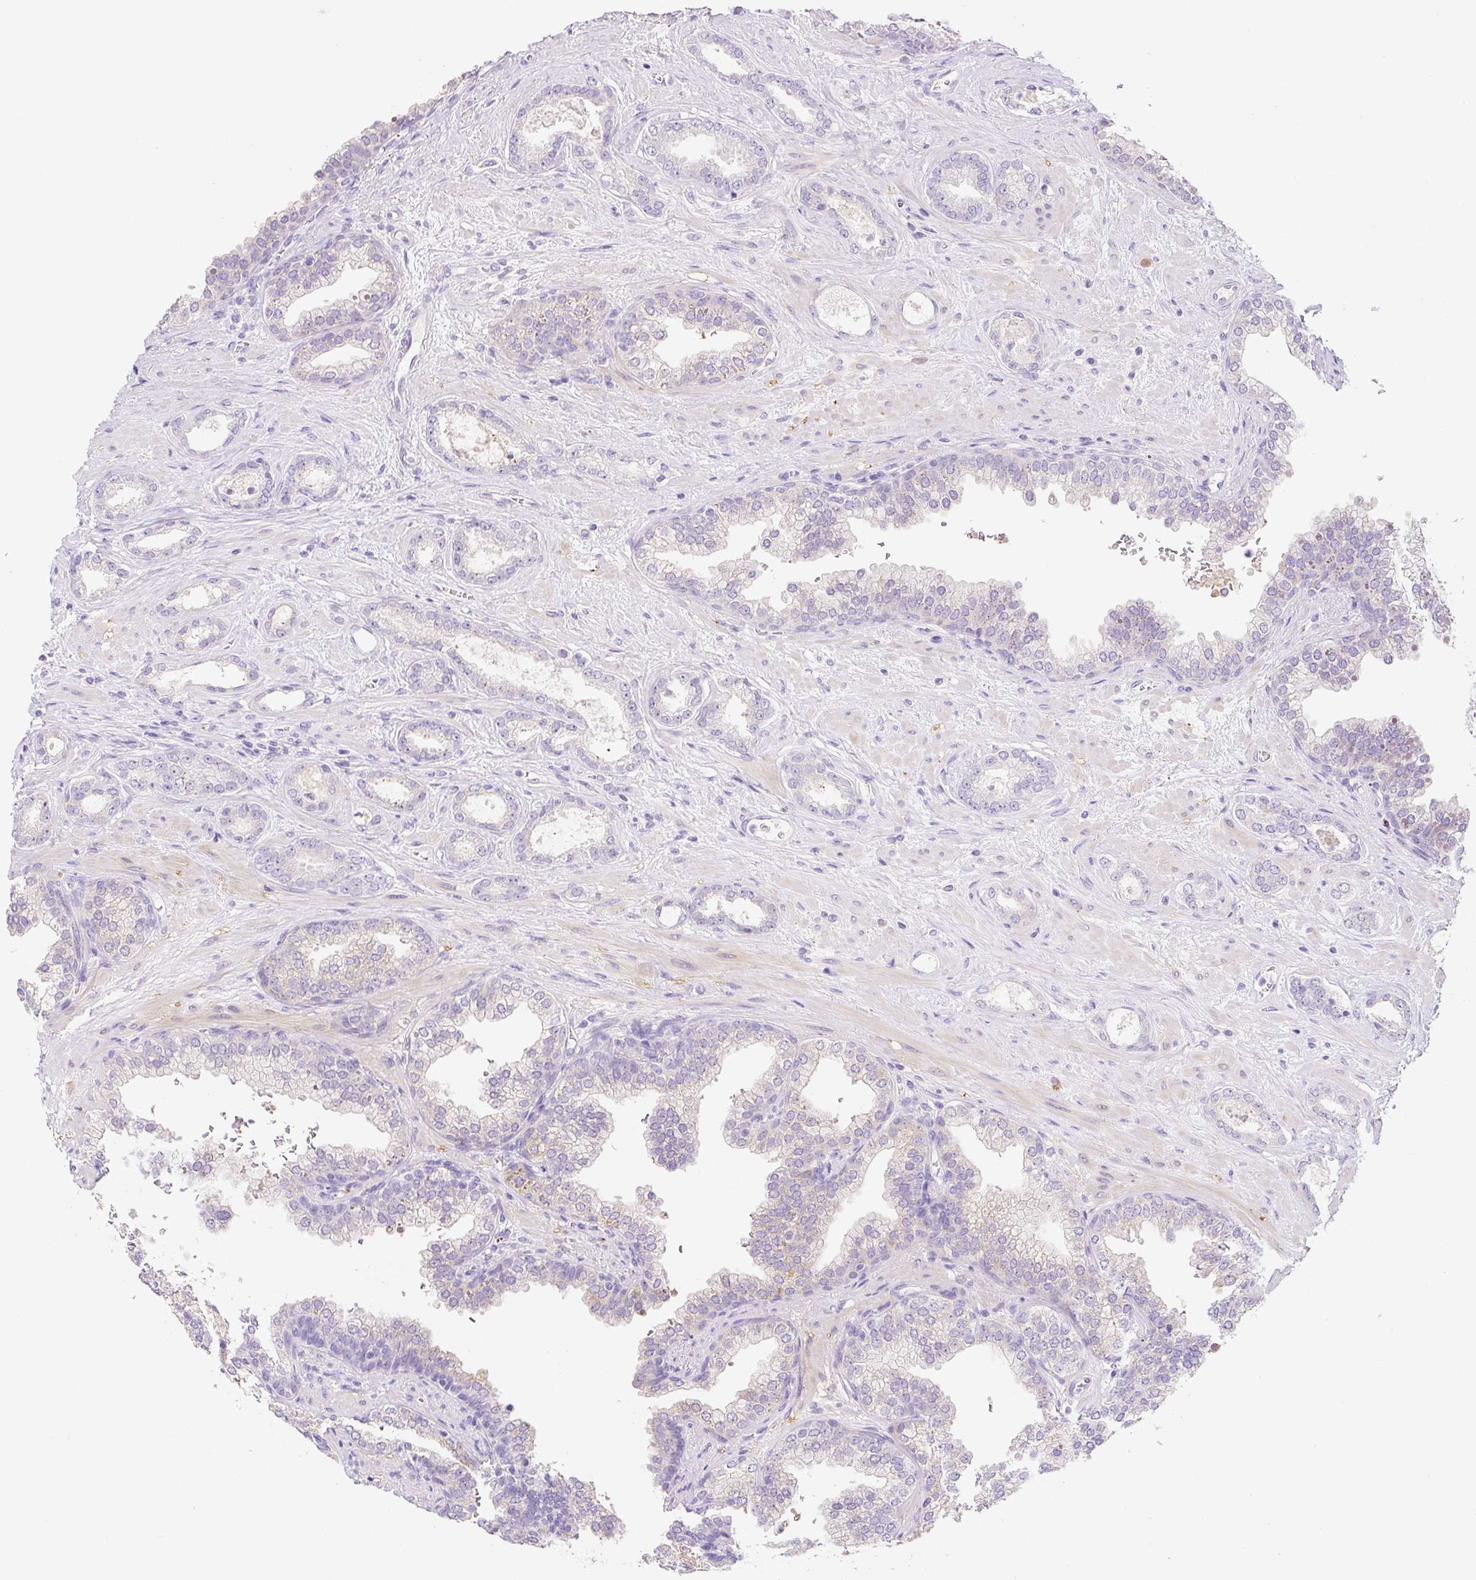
{"staining": {"intensity": "negative", "quantity": "none", "location": "none"}, "tissue": "prostate cancer", "cell_type": "Tumor cells", "image_type": "cancer", "snomed": [{"axis": "morphology", "description": "Adenocarcinoma, High grade"}, {"axis": "topography", "description": "Prostate"}], "caption": "Tumor cells show no significant protein positivity in high-grade adenocarcinoma (prostate).", "gene": "NDST3", "patient": {"sex": "male", "age": 58}}